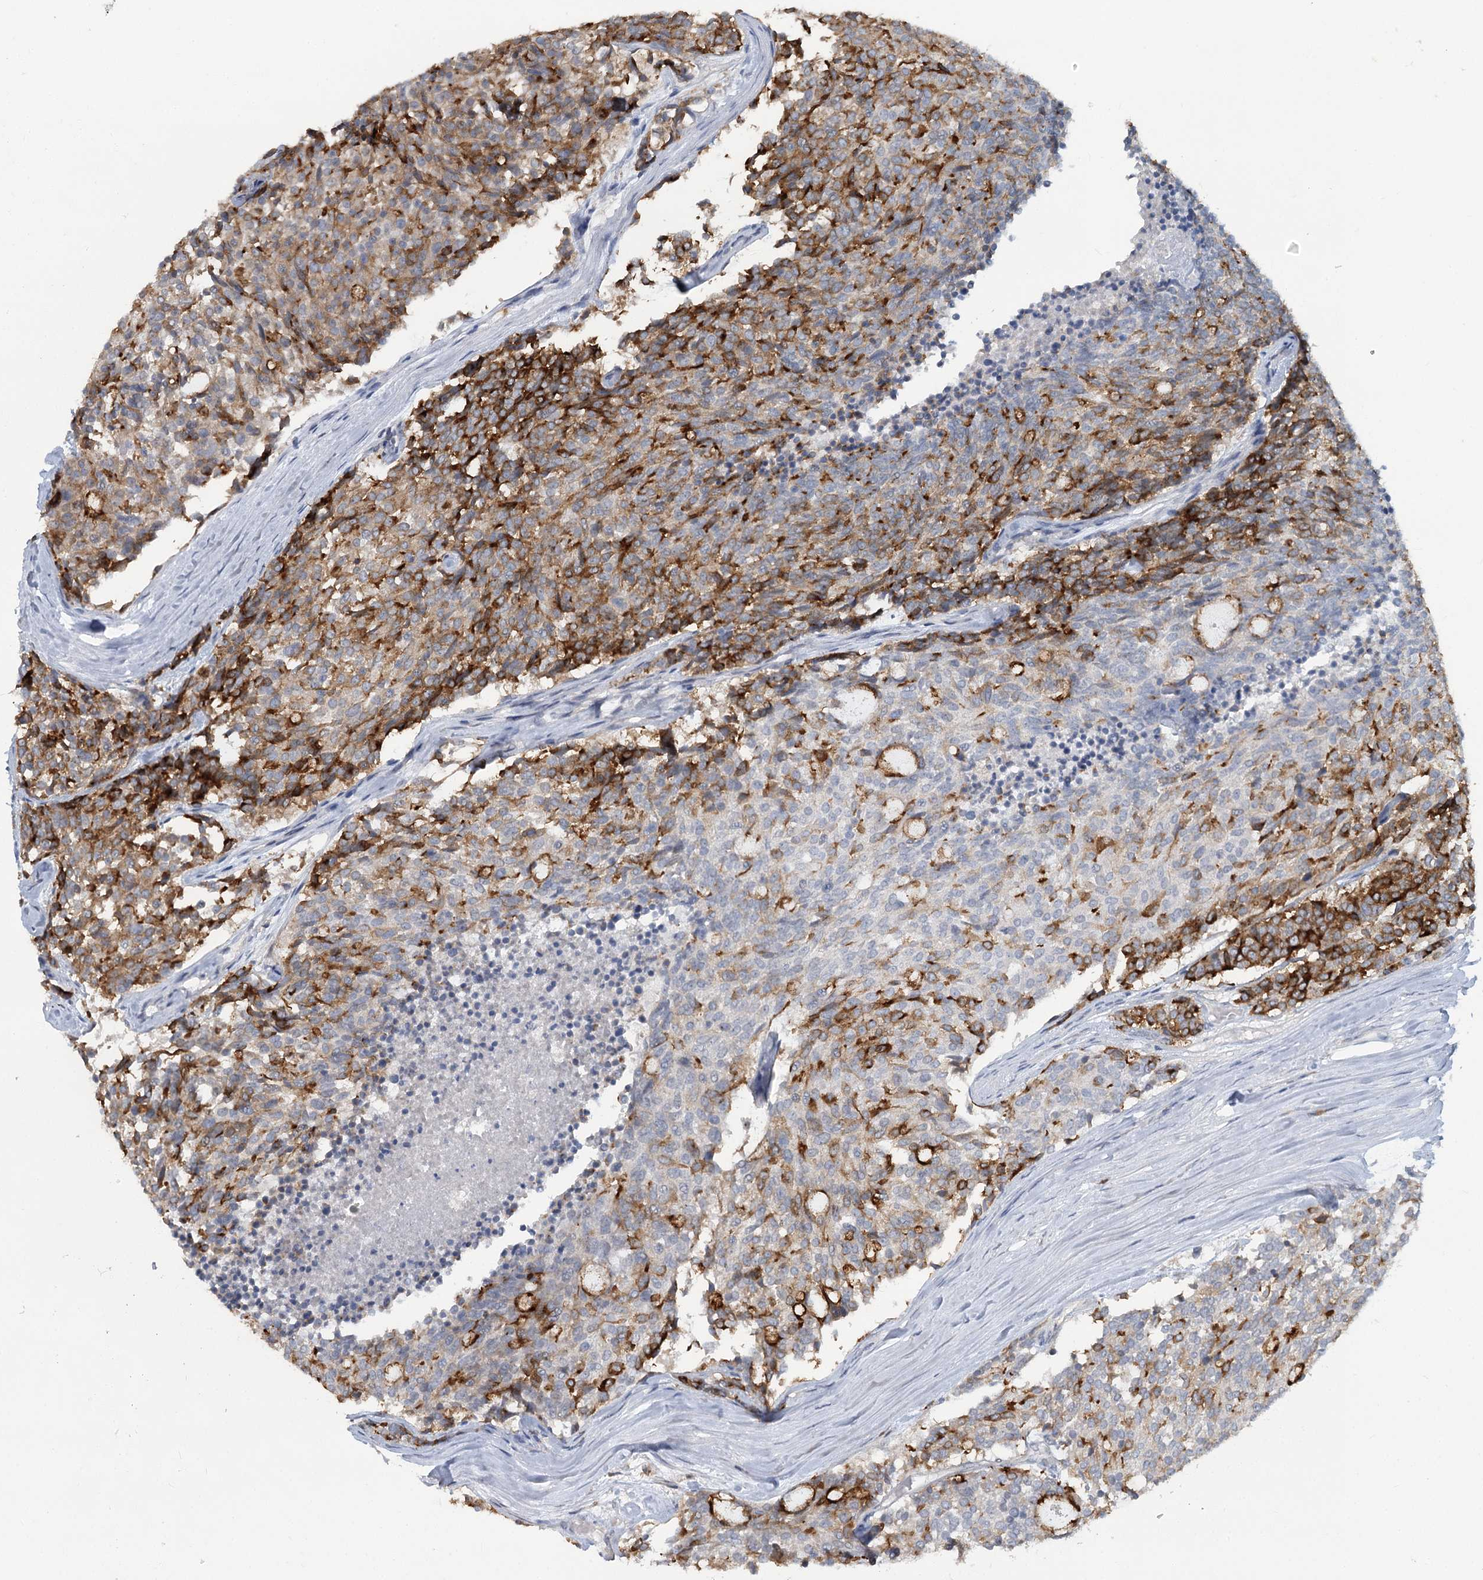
{"staining": {"intensity": "strong", "quantity": "<25%", "location": "cytoplasmic/membranous"}, "tissue": "carcinoid", "cell_type": "Tumor cells", "image_type": "cancer", "snomed": [{"axis": "morphology", "description": "Carcinoid, malignant, NOS"}, {"axis": "topography", "description": "Pancreas"}], "caption": "This image displays carcinoid stained with IHC to label a protein in brown. The cytoplasmic/membranous of tumor cells show strong positivity for the protein. Nuclei are counter-stained blue.", "gene": "SLC9A3", "patient": {"sex": "female", "age": 54}}